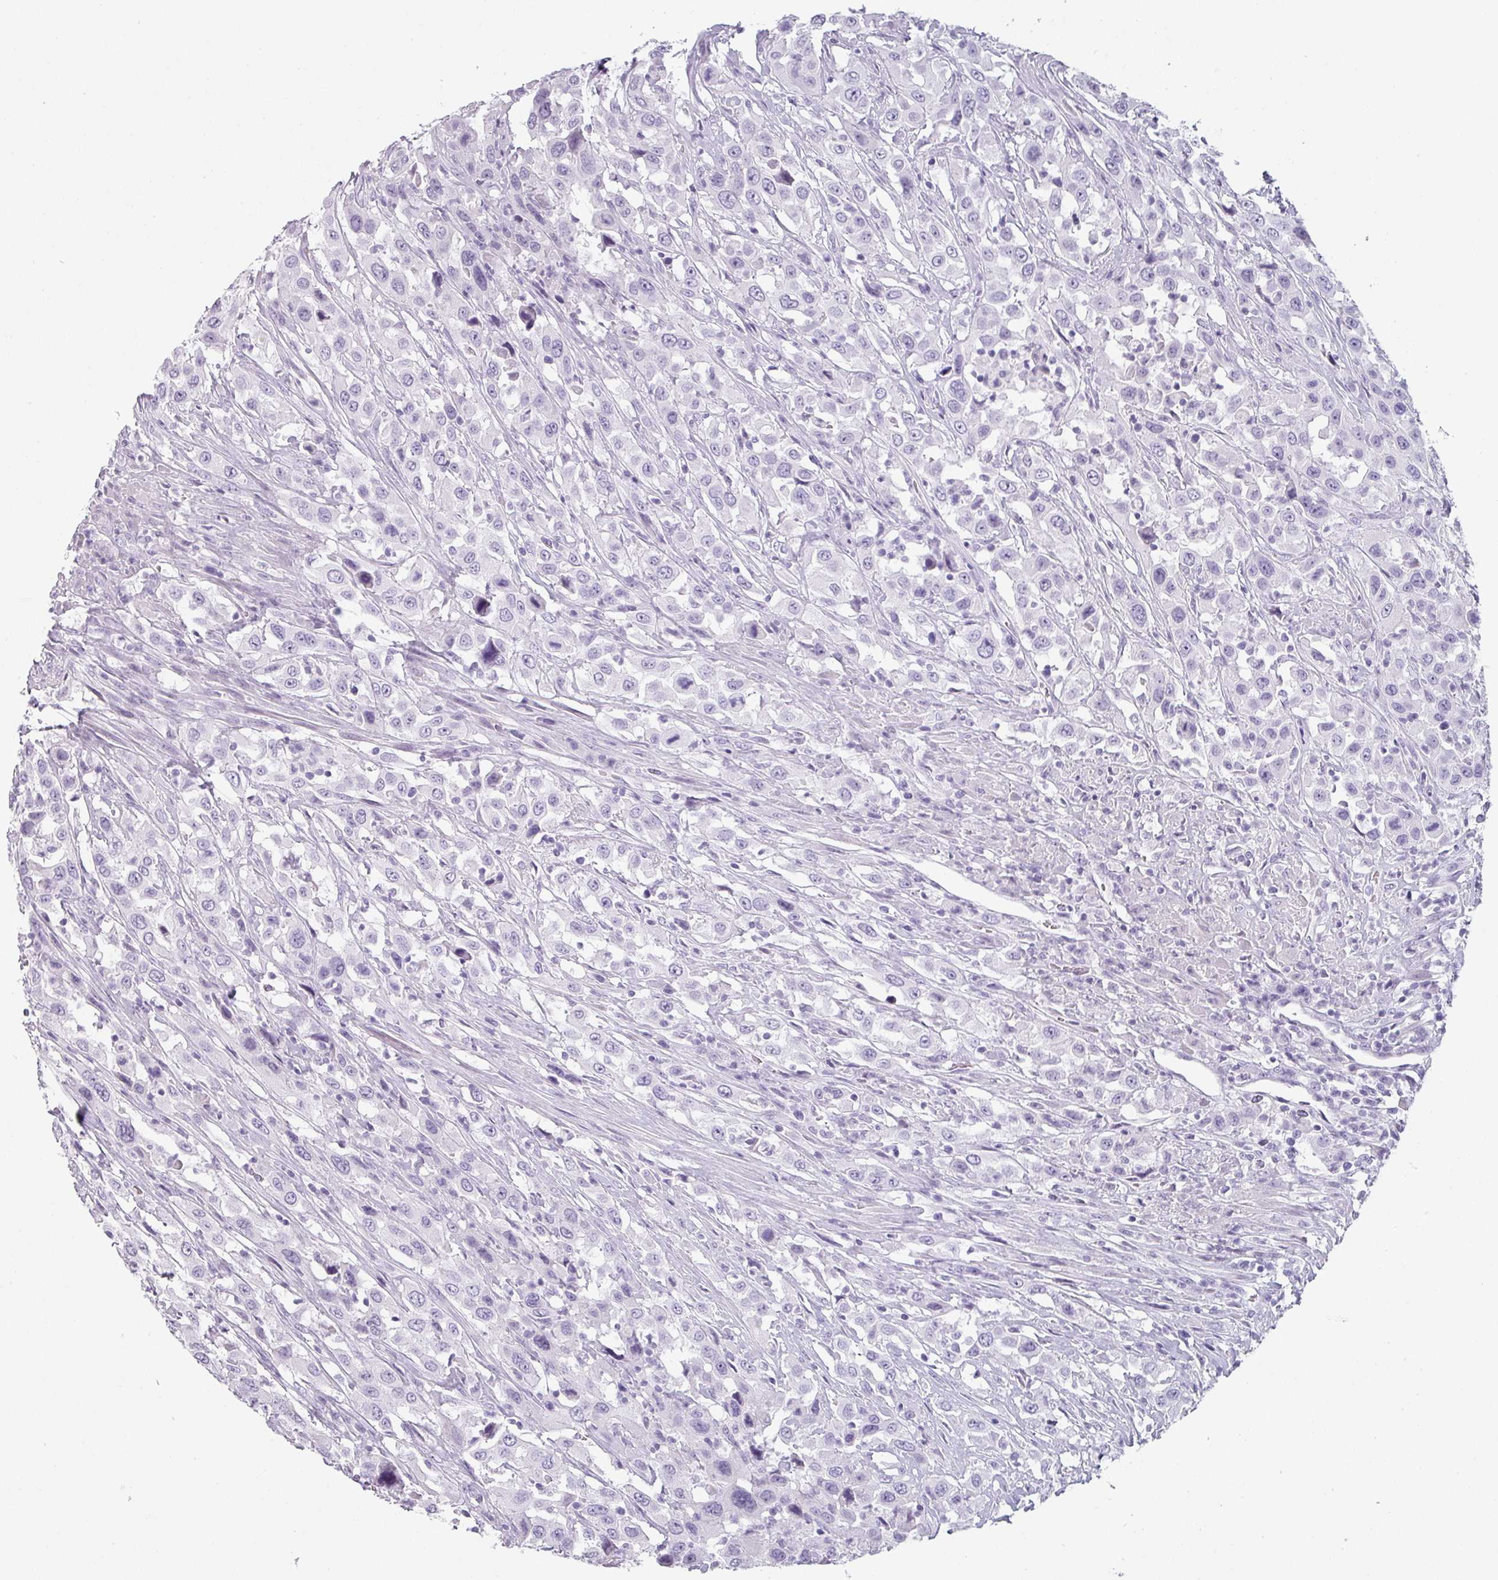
{"staining": {"intensity": "negative", "quantity": "none", "location": "none"}, "tissue": "urothelial cancer", "cell_type": "Tumor cells", "image_type": "cancer", "snomed": [{"axis": "morphology", "description": "Urothelial carcinoma, High grade"}, {"axis": "topography", "description": "Urinary bladder"}], "caption": "This is an immunohistochemistry (IHC) histopathology image of human urothelial carcinoma (high-grade). There is no expression in tumor cells.", "gene": "SFTPA1", "patient": {"sex": "male", "age": 61}}